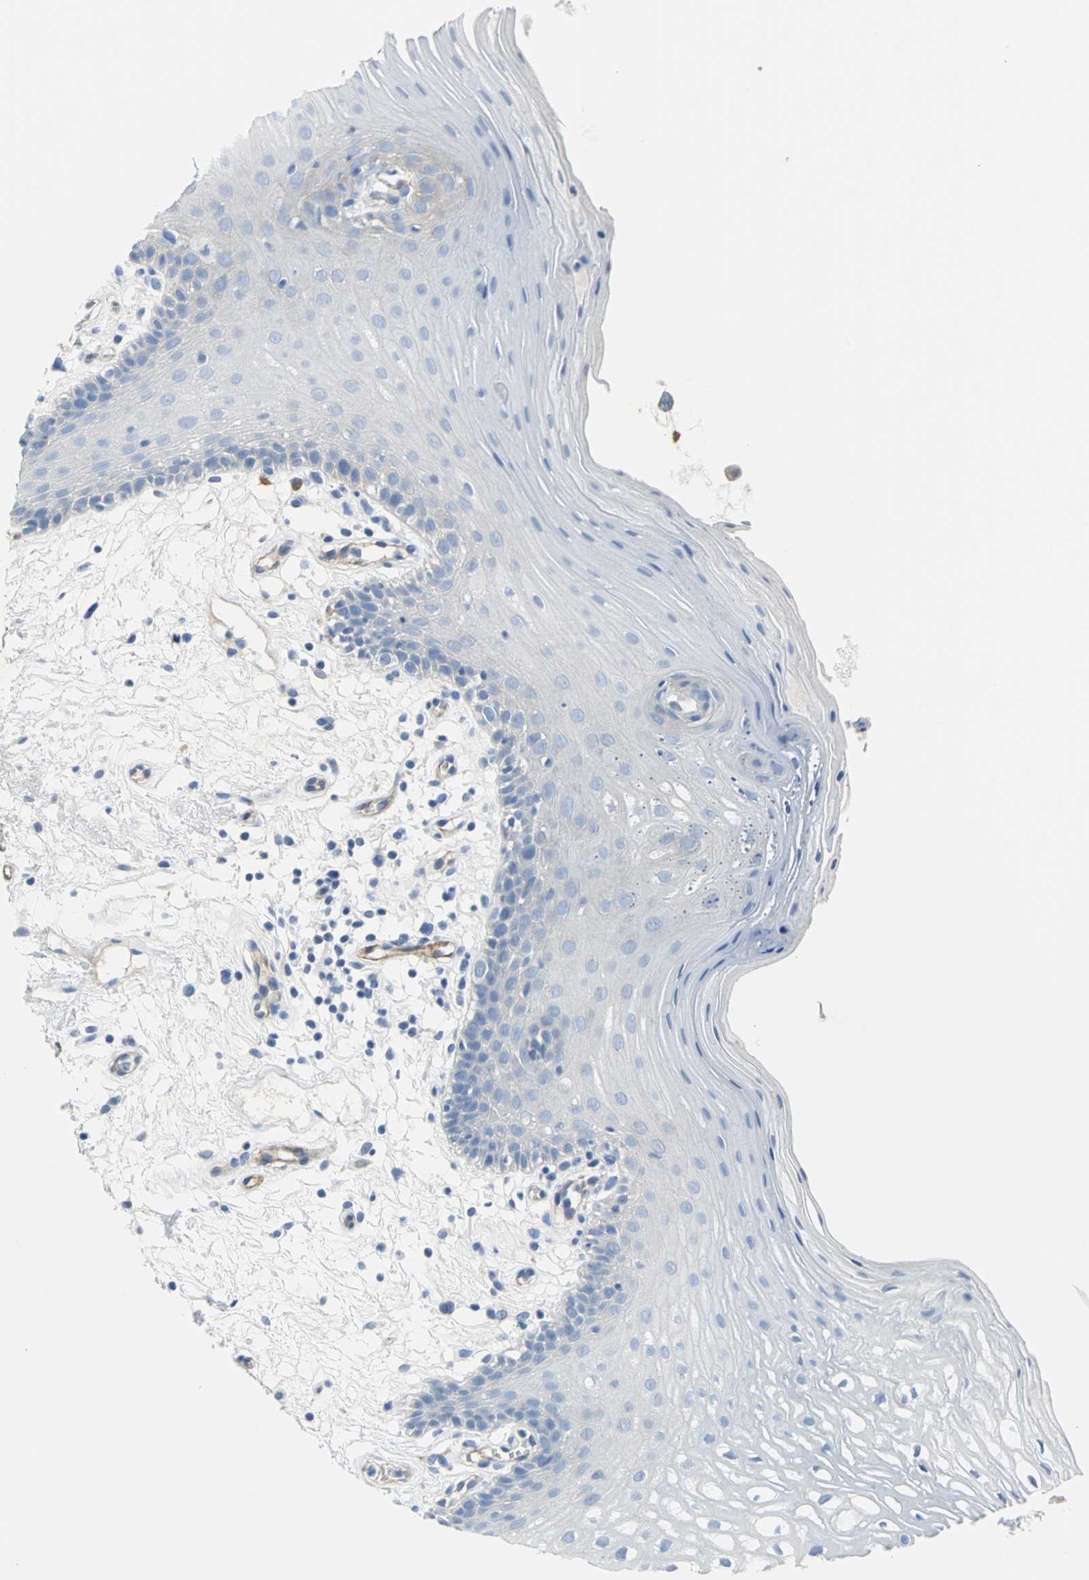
{"staining": {"intensity": "weak", "quantity": "<25%", "location": "cytoplasmic/membranous"}, "tissue": "oral mucosa", "cell_type": "Squamous epithelial cells", "image_type": "normal", "snomed": [{"axis": "morphology", "description": "Normal tissue, NOS"}, {"axis": "morphology", "description": "Squamous cell carcinoma, NOS"}, {"axis": "topography", "description": "Skeletal muscle"}, {"axis": "topography", "description": "Oral tissue"}, {"axis": "topography", "description": "Head-Neck"}], "caption": "IHC micrograph of unremarkable oral mucosa: human oral mucosa stained with DAB (3,3'-diaminobenzidine) displays no significant protein staining in squamous epithelial cells.", "gene": "FLNB", "patient": {"sex": "male", "age": 71}}